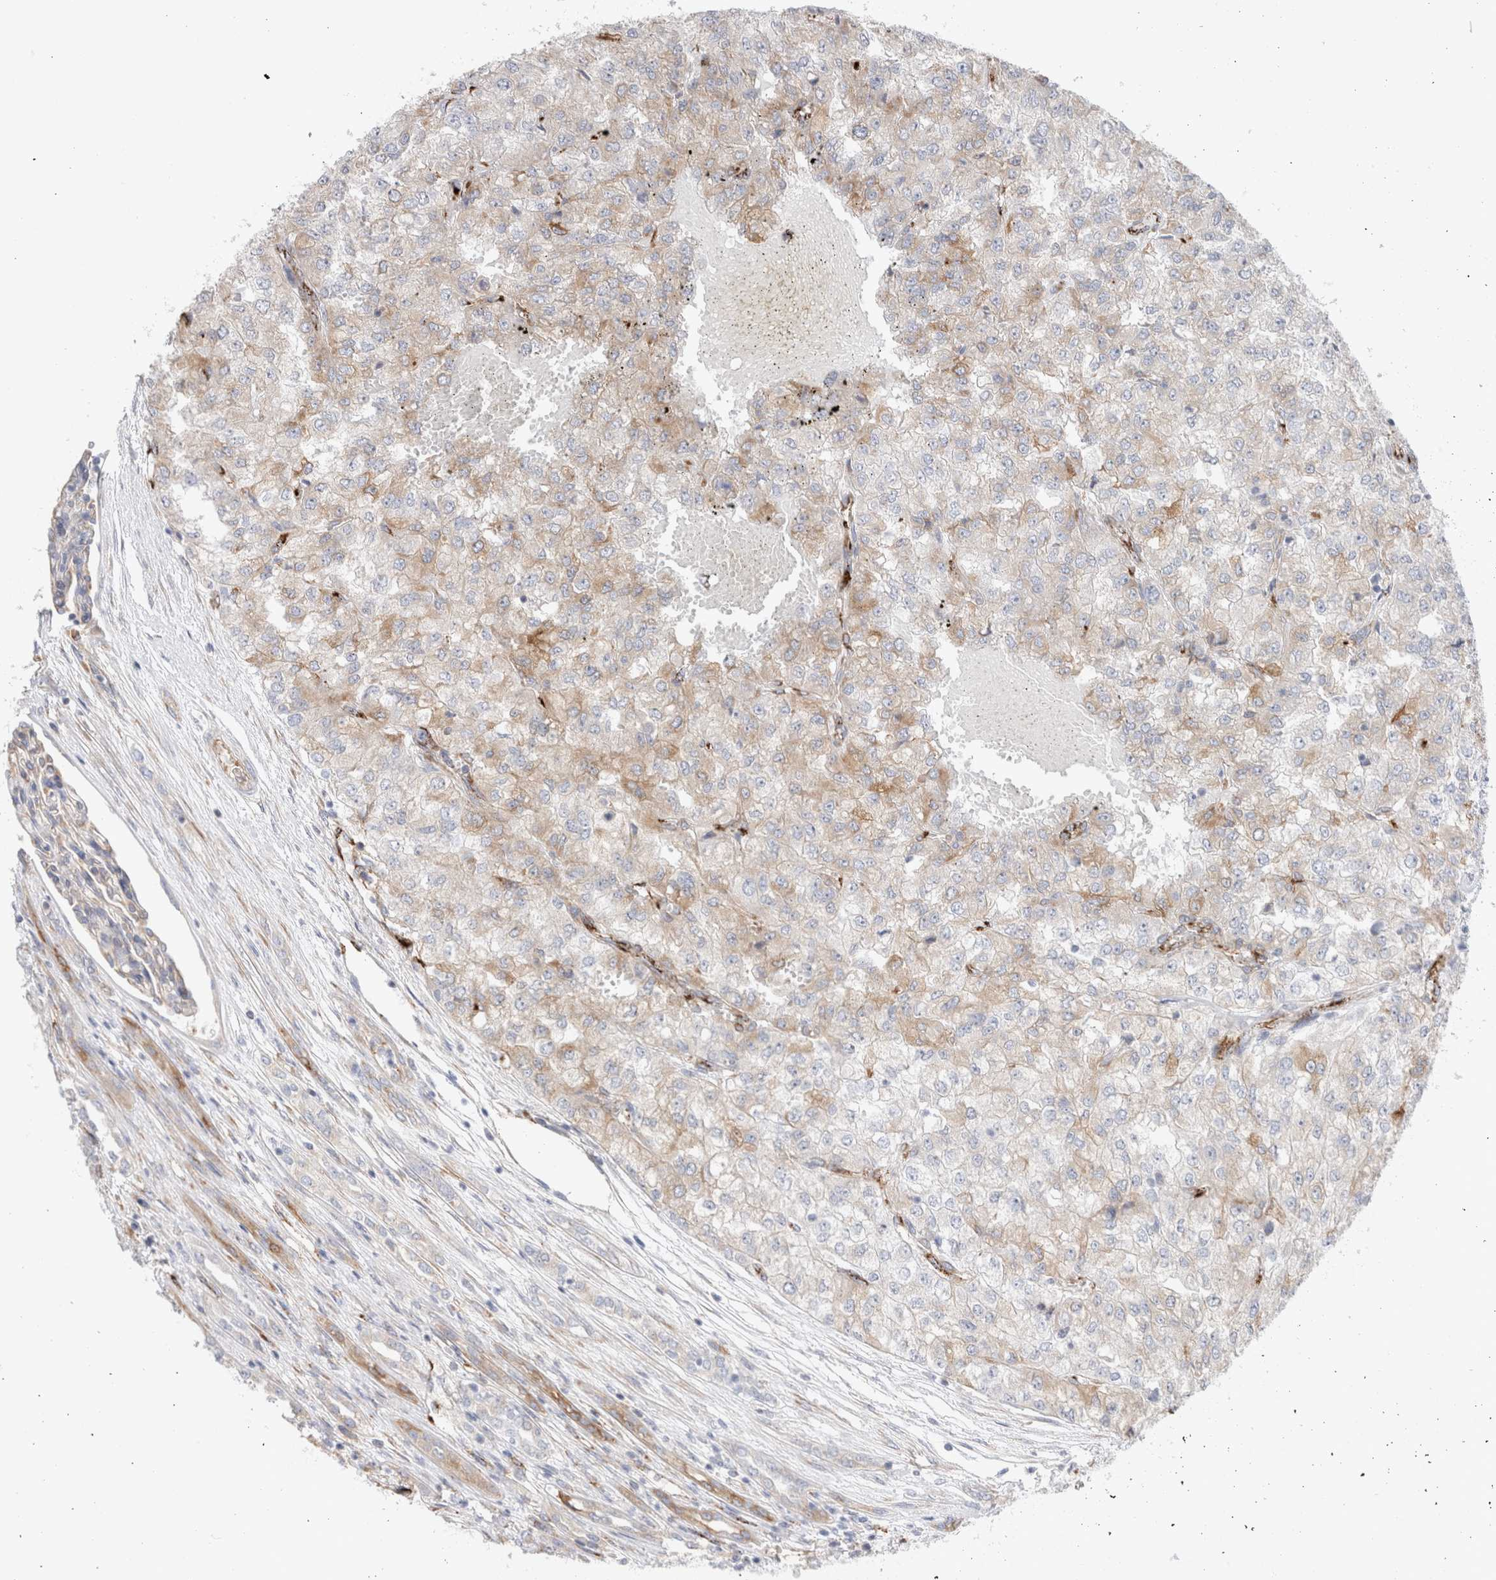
{"staining": {"intensity": "weak", "quantity": "25%-75%", "location": "cytoplasmic/membranous"}, "tissue": "renal cancer", "cell_type": "Tumor cells", "image_type": "cancer", "snomed": [{"axis": "morphology", "description": "Adenocarcinoma, NOS"}, {"axis": "topography", "description": "Kidney"}], "caption": "Adenocarcinoma (renal) tissue shows weak cytoplasmic/membranous staining in approximately 25%-75% of tumor cells", "gene": "CNPY4", "patient": {"sex": "female", "age": 54}}